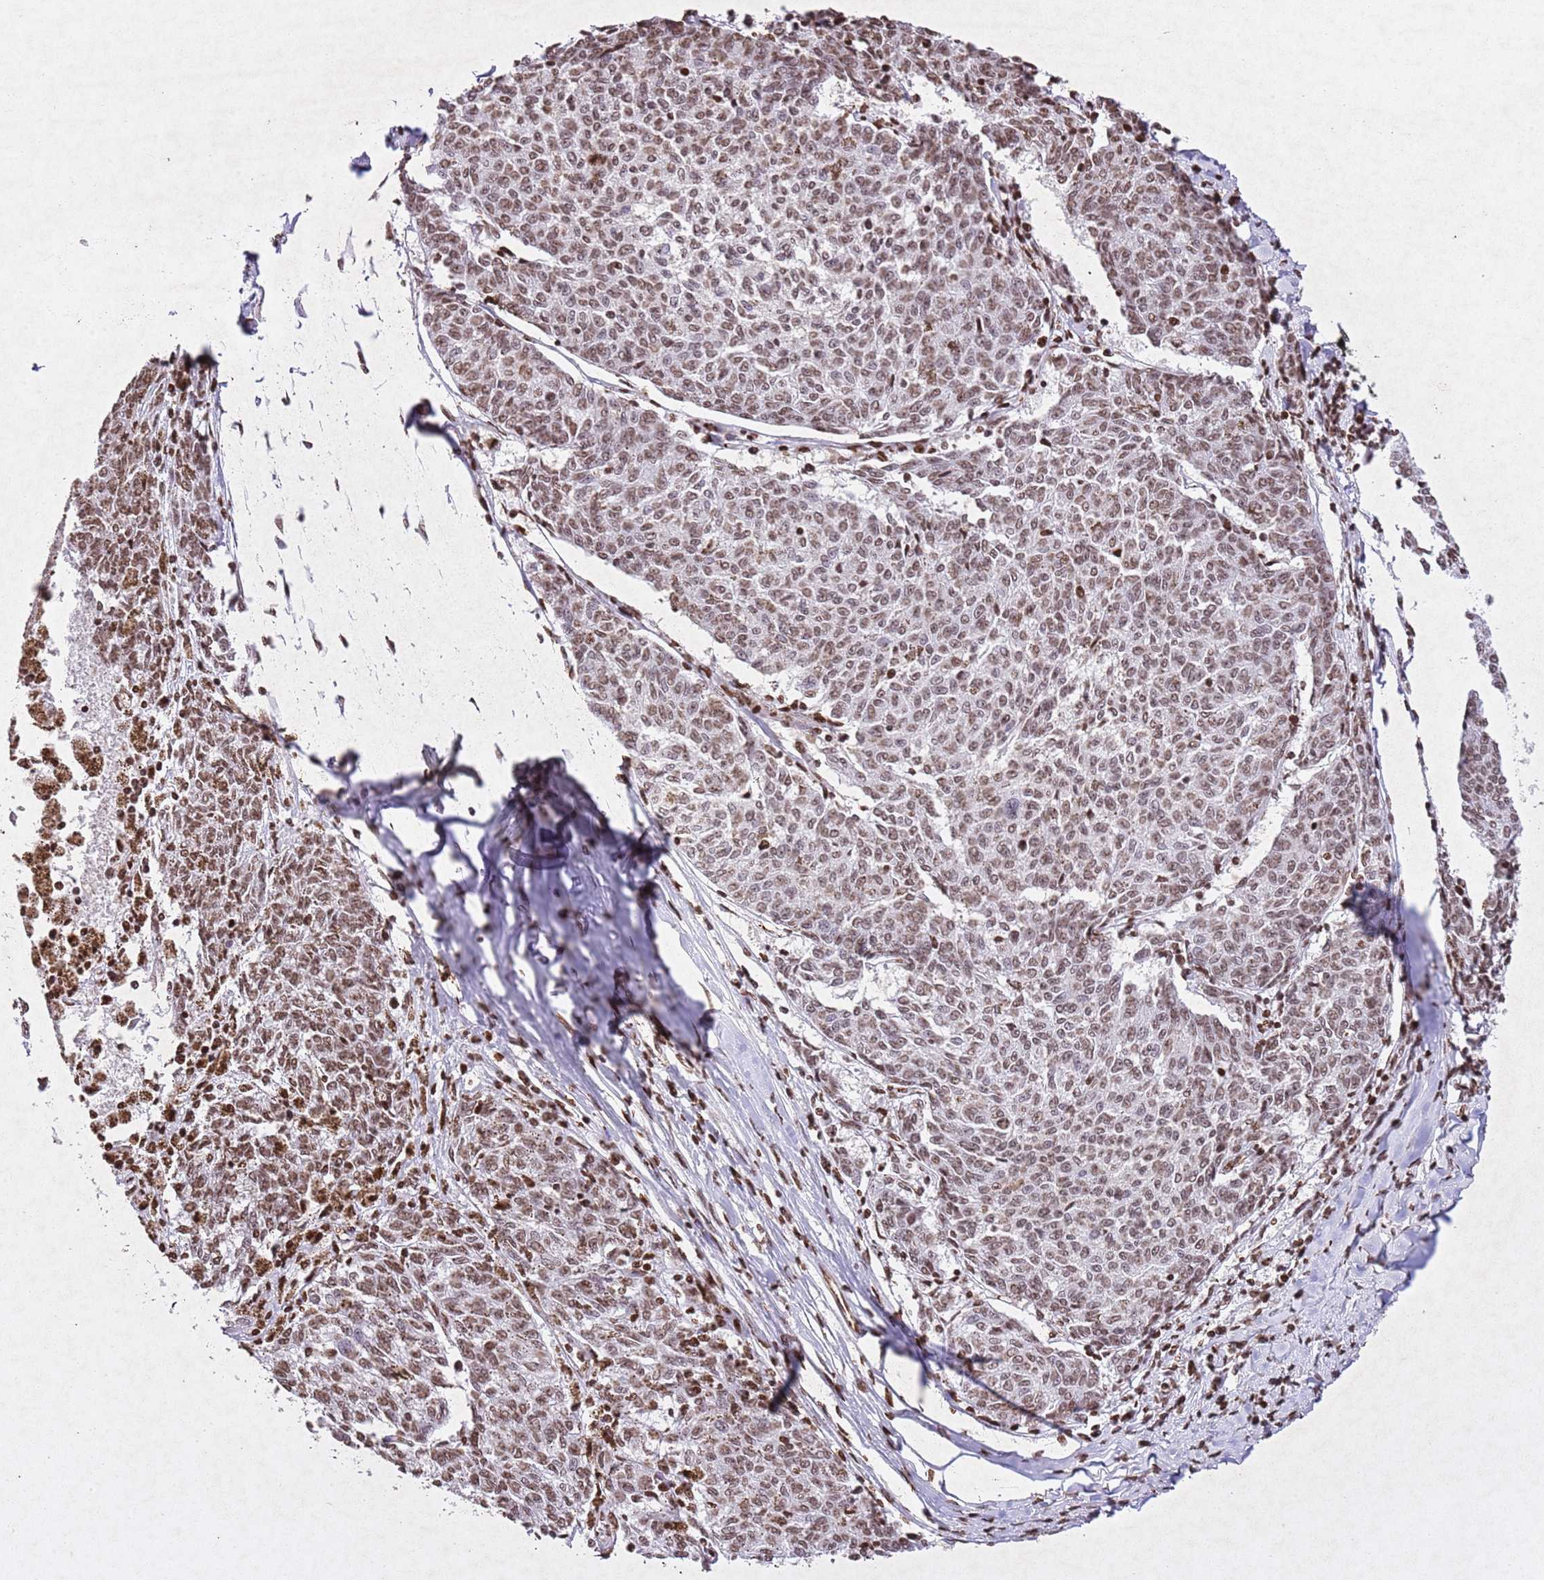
{"staining": {"intensity": "moderate", "quantity": ">75%", "location": "nuclear"}, "tissue": "melanoma", "cell_type": "Tumor cells", "image_type": "cancer", "snomed": [{"axis": "morphology", "description": "Malignant melanoma, NOS"}, {"axis": "topography", "description": "Skin"}], "caption": "High-magnification brightfield microscopy of melanoma stained with DAB (3,3'-diaminobenzidine) (brown) and counterstained with hematoxylin (blue). tumor cells exhibit moderate nuclear staining is identified in about>75% of cells.", "gene": "BMAL1", "patient": {"sex": "female", "age": 72}}